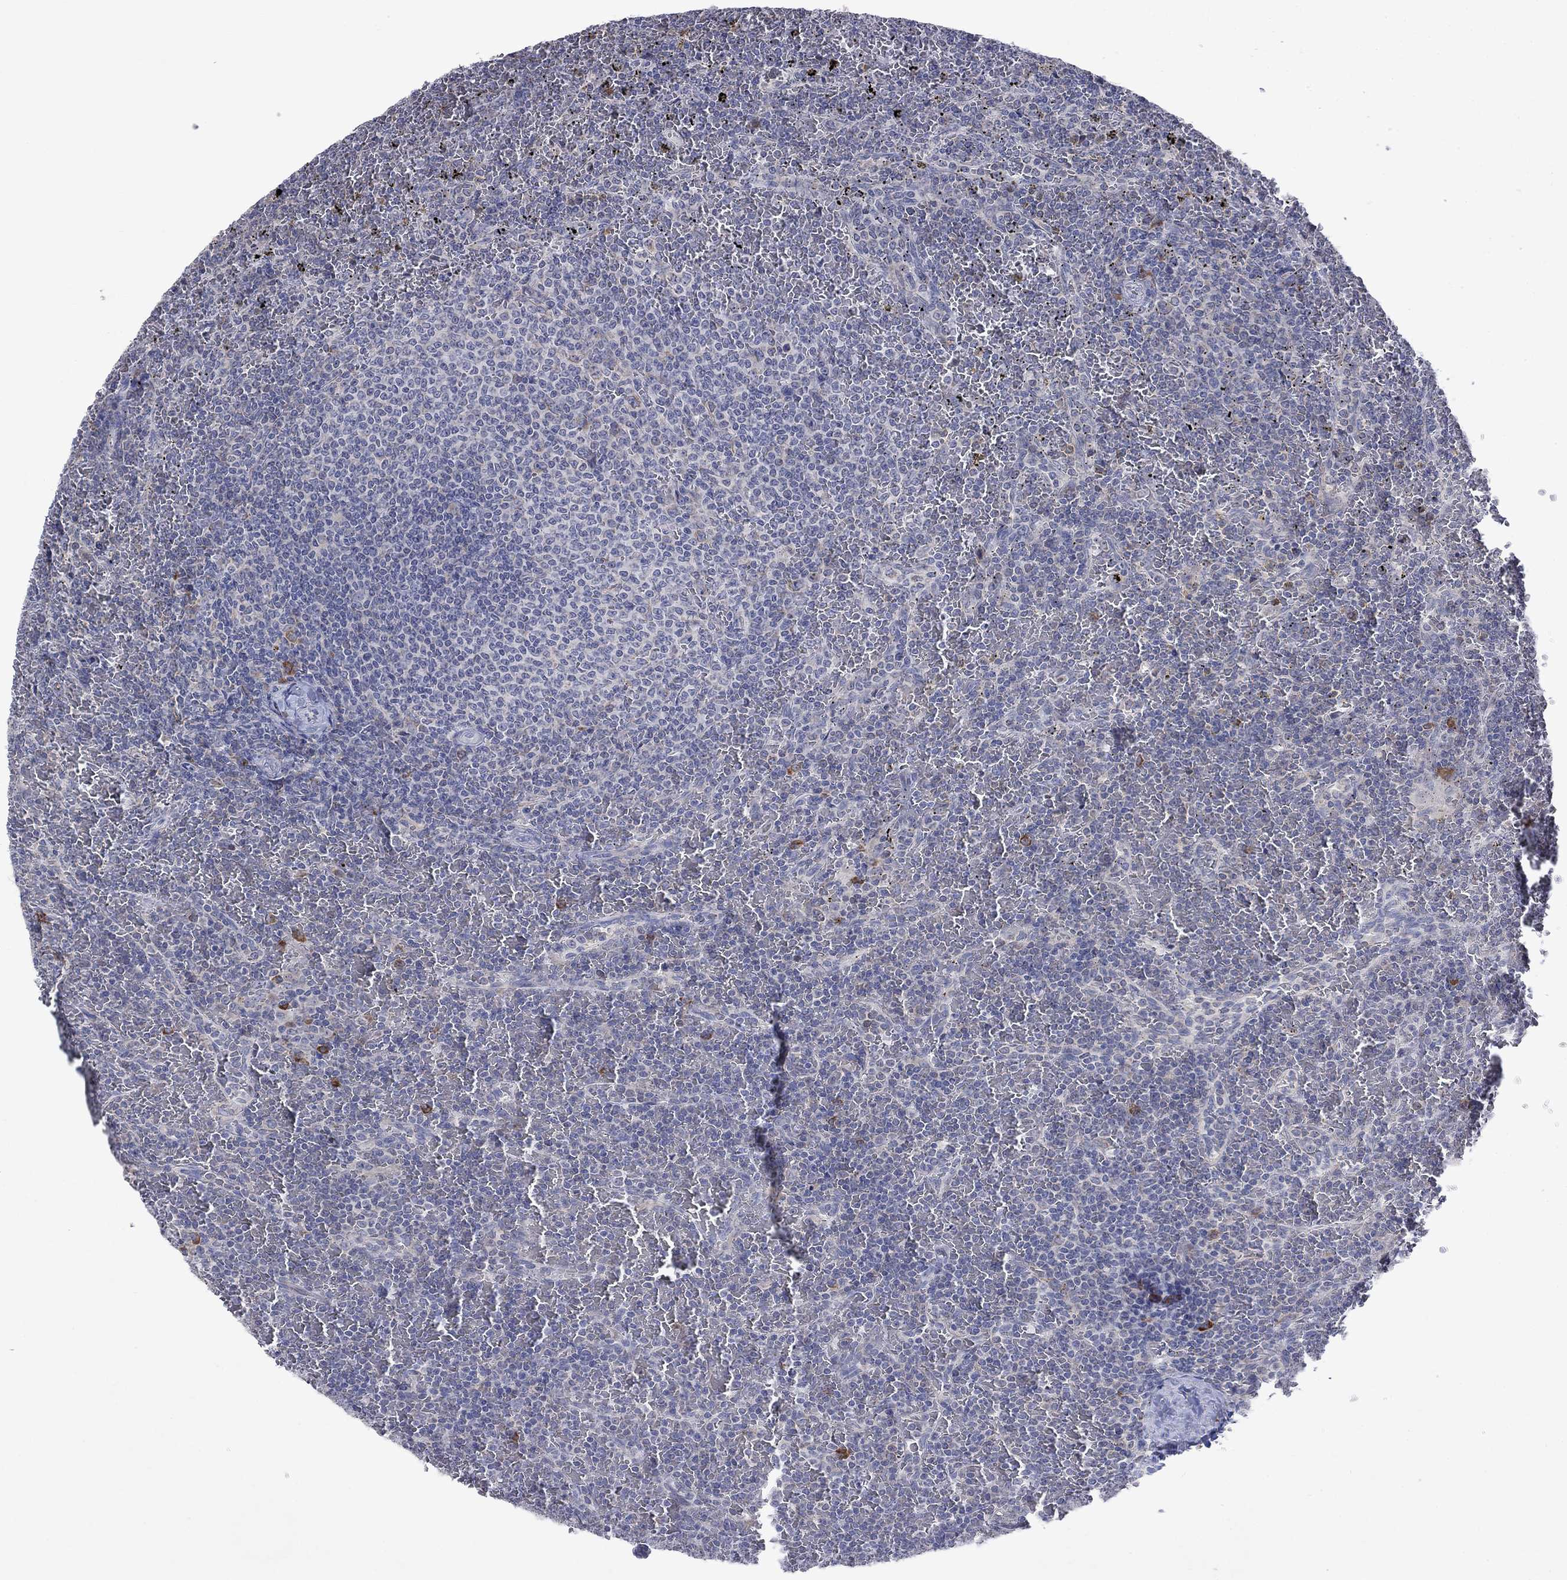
{"staining": {"intensity": "negative", "quantity": "none", "location": "none"}, "tissue": "lymphoma", "cell_type": "Tumor cells", "image_type": "cancer", "snomed": [{"axis": "morphology", "description": "Malignant lymphoma, non-Hodgkin's type, Low grade"}, {"axis": "topography", "description": "Spleen"}], "caption": "Low-grade malignant lymphoma, non-Hodgkin's type was stained to show a protein in brown. There is no significant expression in tumor cells.", "gene": "TMEM97", "patient": {"sex": "female", "age": 77}}